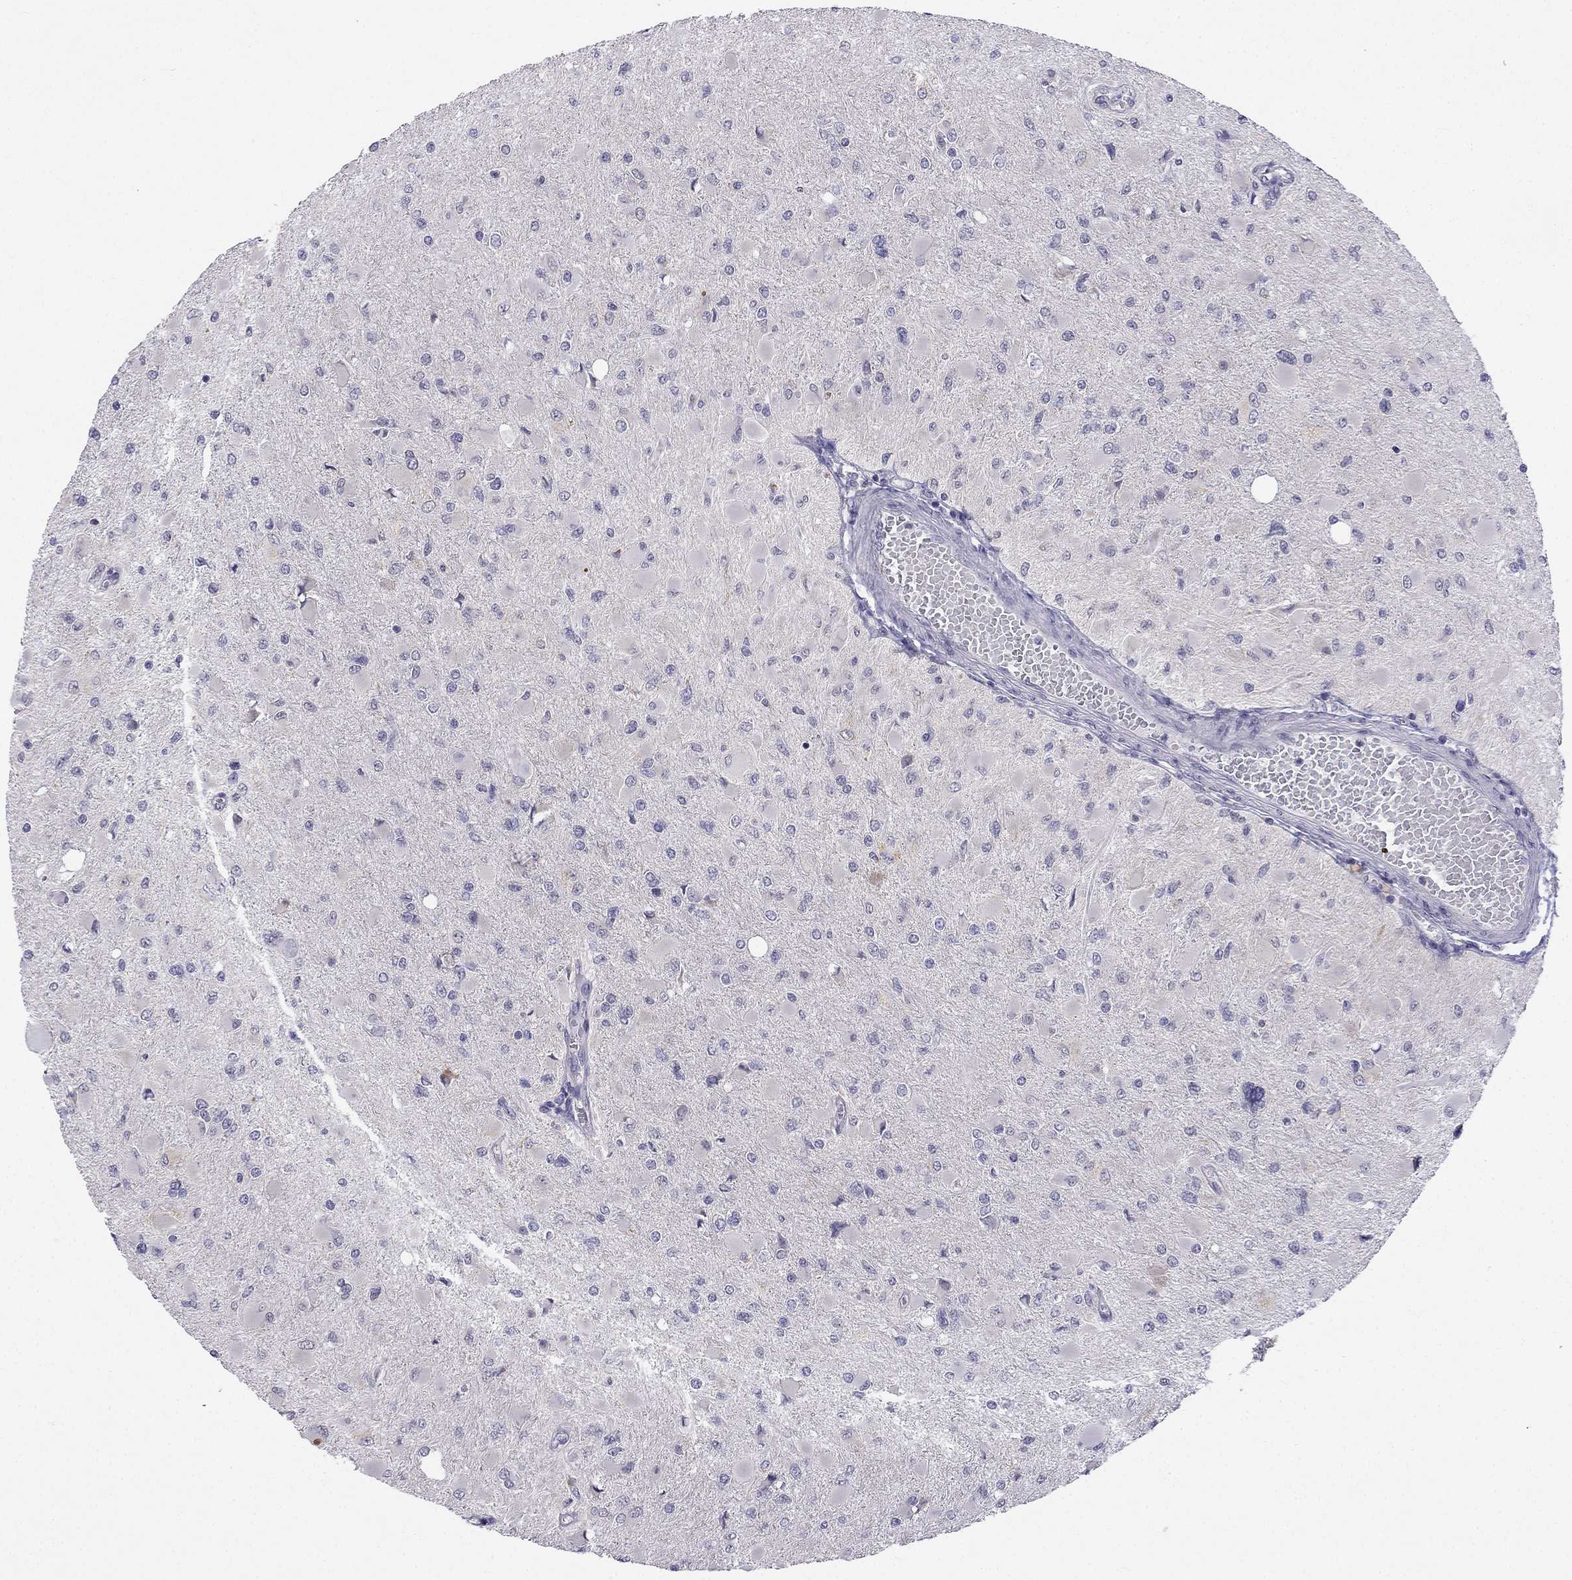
{"staining": {"intensity": "negative", "quantity": "none", "location": "none"}, "tissue": "glioma", "cell_type": "Tumor cells", "image_type": "cancer", "snomed": [{"axis": "morphology", "description": "Glioma, malignant, High grade"}, {"axis": "topography", "description": "Cerebral cortex"}], "caption": "The immunohistochemistry (IHC) image has no significant positivity in tumor cells of malignant high-grade glioma tissue. The staining is performed using DAB brown chromogen with nuclei counter-stained in using hematoxylin.", "gene": "C5orf49", "patient": {"sex": "female", "age": 36}}